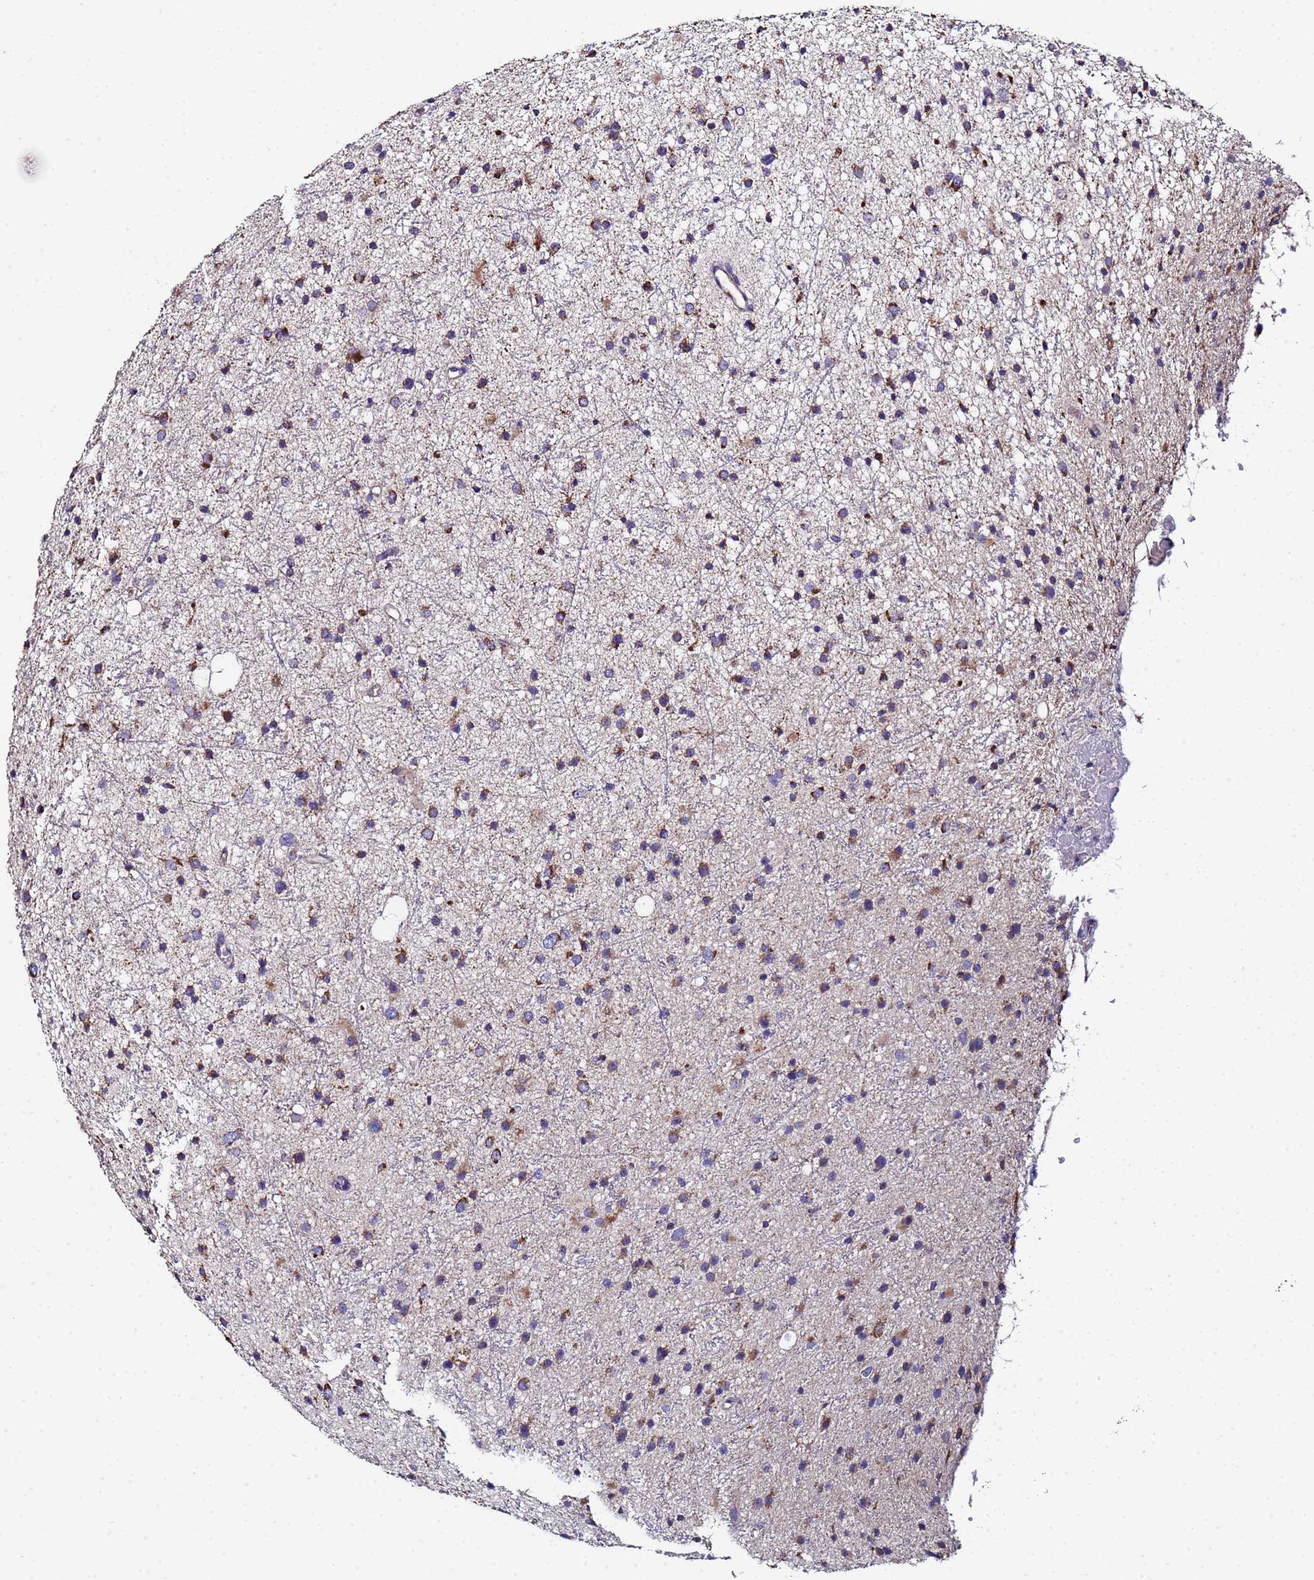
{"staining": {"intensity": "moderate", "quantity": "25%-75%", "location": "cytoplasmic/membranous"}, "tissue": "glioma", "cell_type": "Tumor cells", "image_type": "cancer", "snomed": [{"axis": "morphology", "description": "Glioma, malignant, Low grade"}, {"axis": "topography", "description": "Cerebral cortex"}], "caption": "Immunohistochemistry image of neoplastic tissue: human malignant glioma (low-grade) stained using IHC reveals medium levels of moderate protein expression localized specifically in the cytoplasmic/membranous of tumor cells, appearing as a cytoplasmic/membranous brown color.", "gene": "MRPS12", "patient": {"sex": "female", "age": 39}}